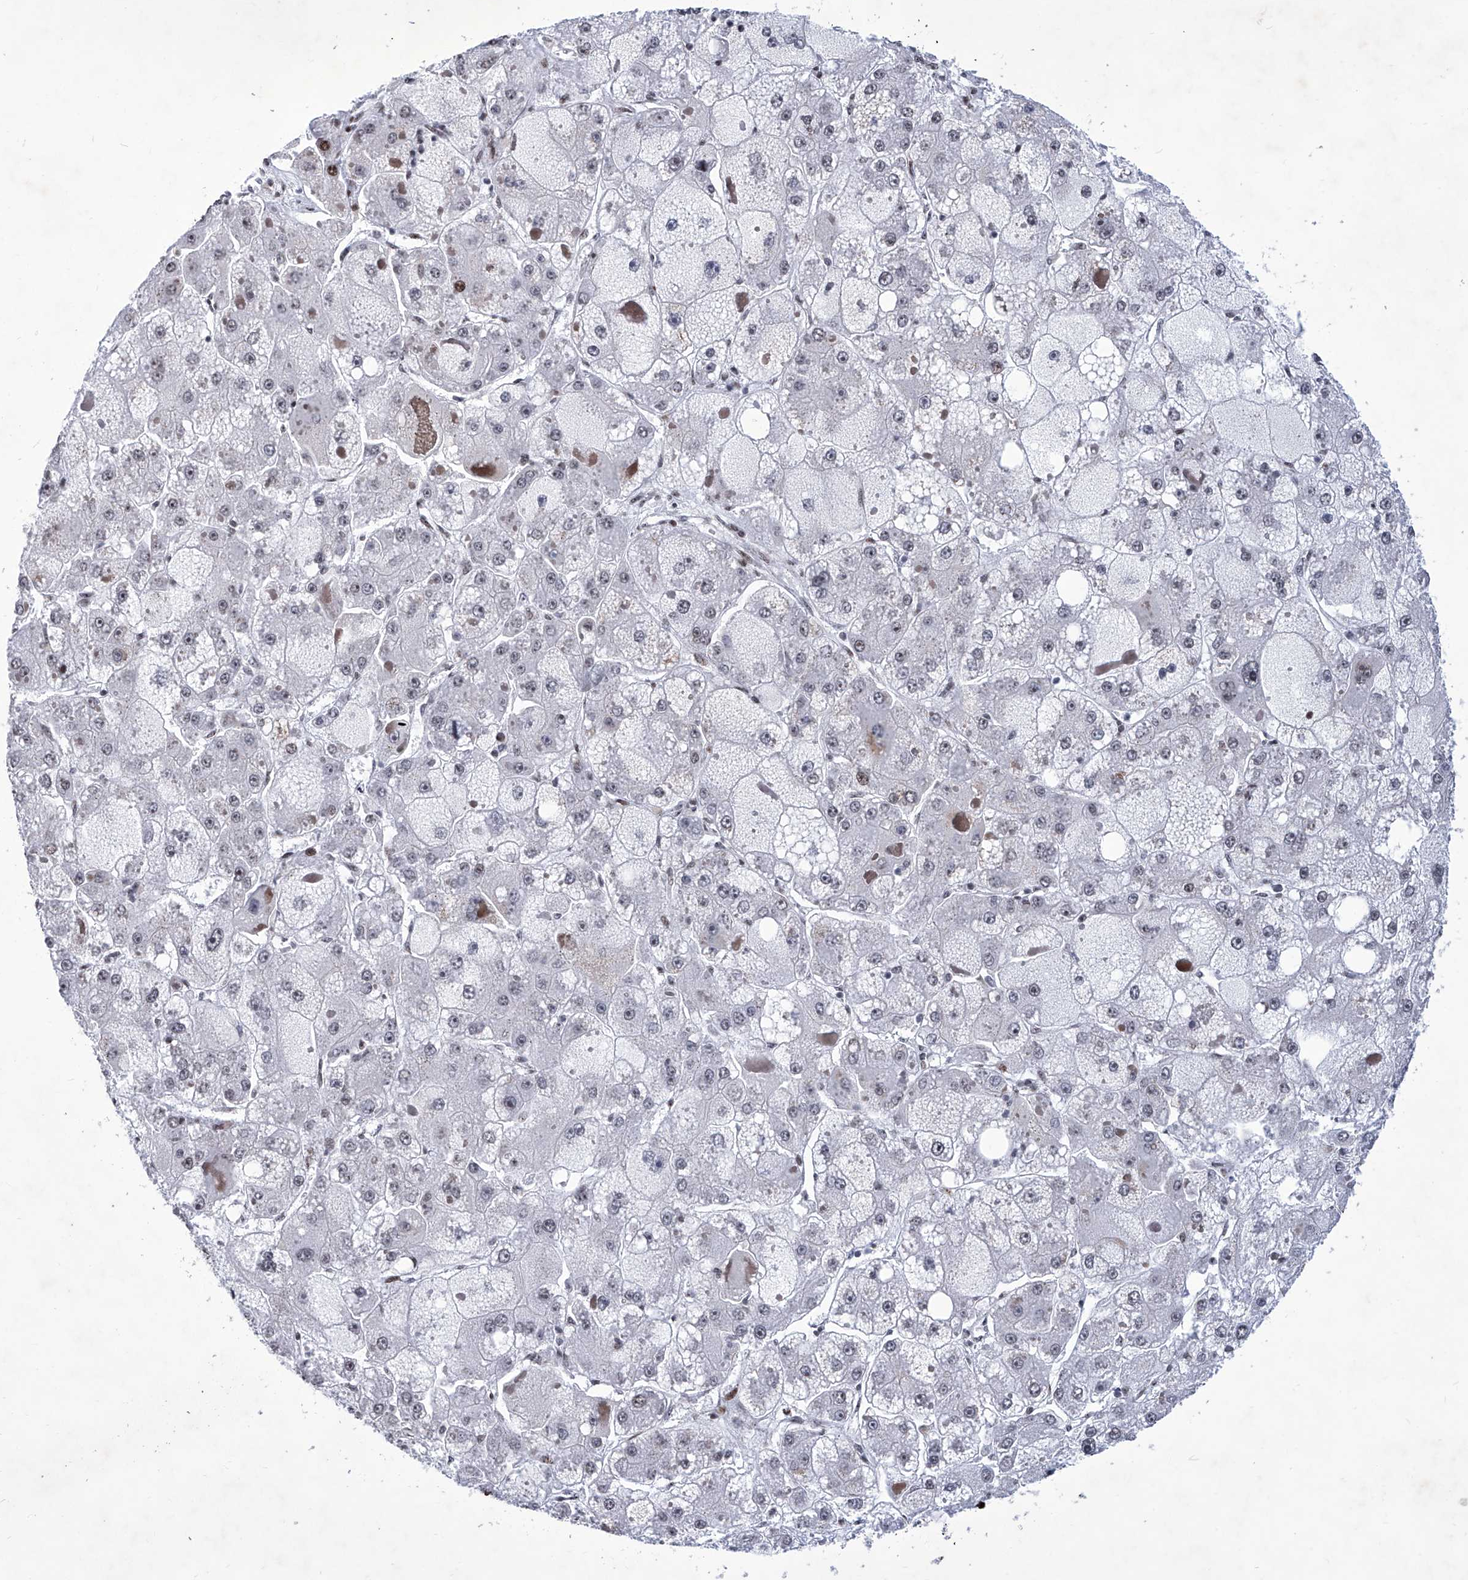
{"staining": {"intensity": "weak", "quantity": "<25%", "location": "nuclear"}, "tissue": "liver cancer", "cell_type": "Tumor cells", "image_type": "cancer", "snomed": [{"axis": "morphology", "description": "Carcinoma, Hepatocellular, NOS"}, {"axis": "topography", "description": "Liver"}], "caption": "Tumor cells are negative for brown protein staining in hepatocellular carcinoma (liver). (Stains: DAB (3,3'-diaminobenzidine) immunohistochemistry with hematoxylin counter stain, Microscopy: brightfield microscopy at high magnification).", "gene": "HEY2", "patient": {"sex": "female", "age": 73}}